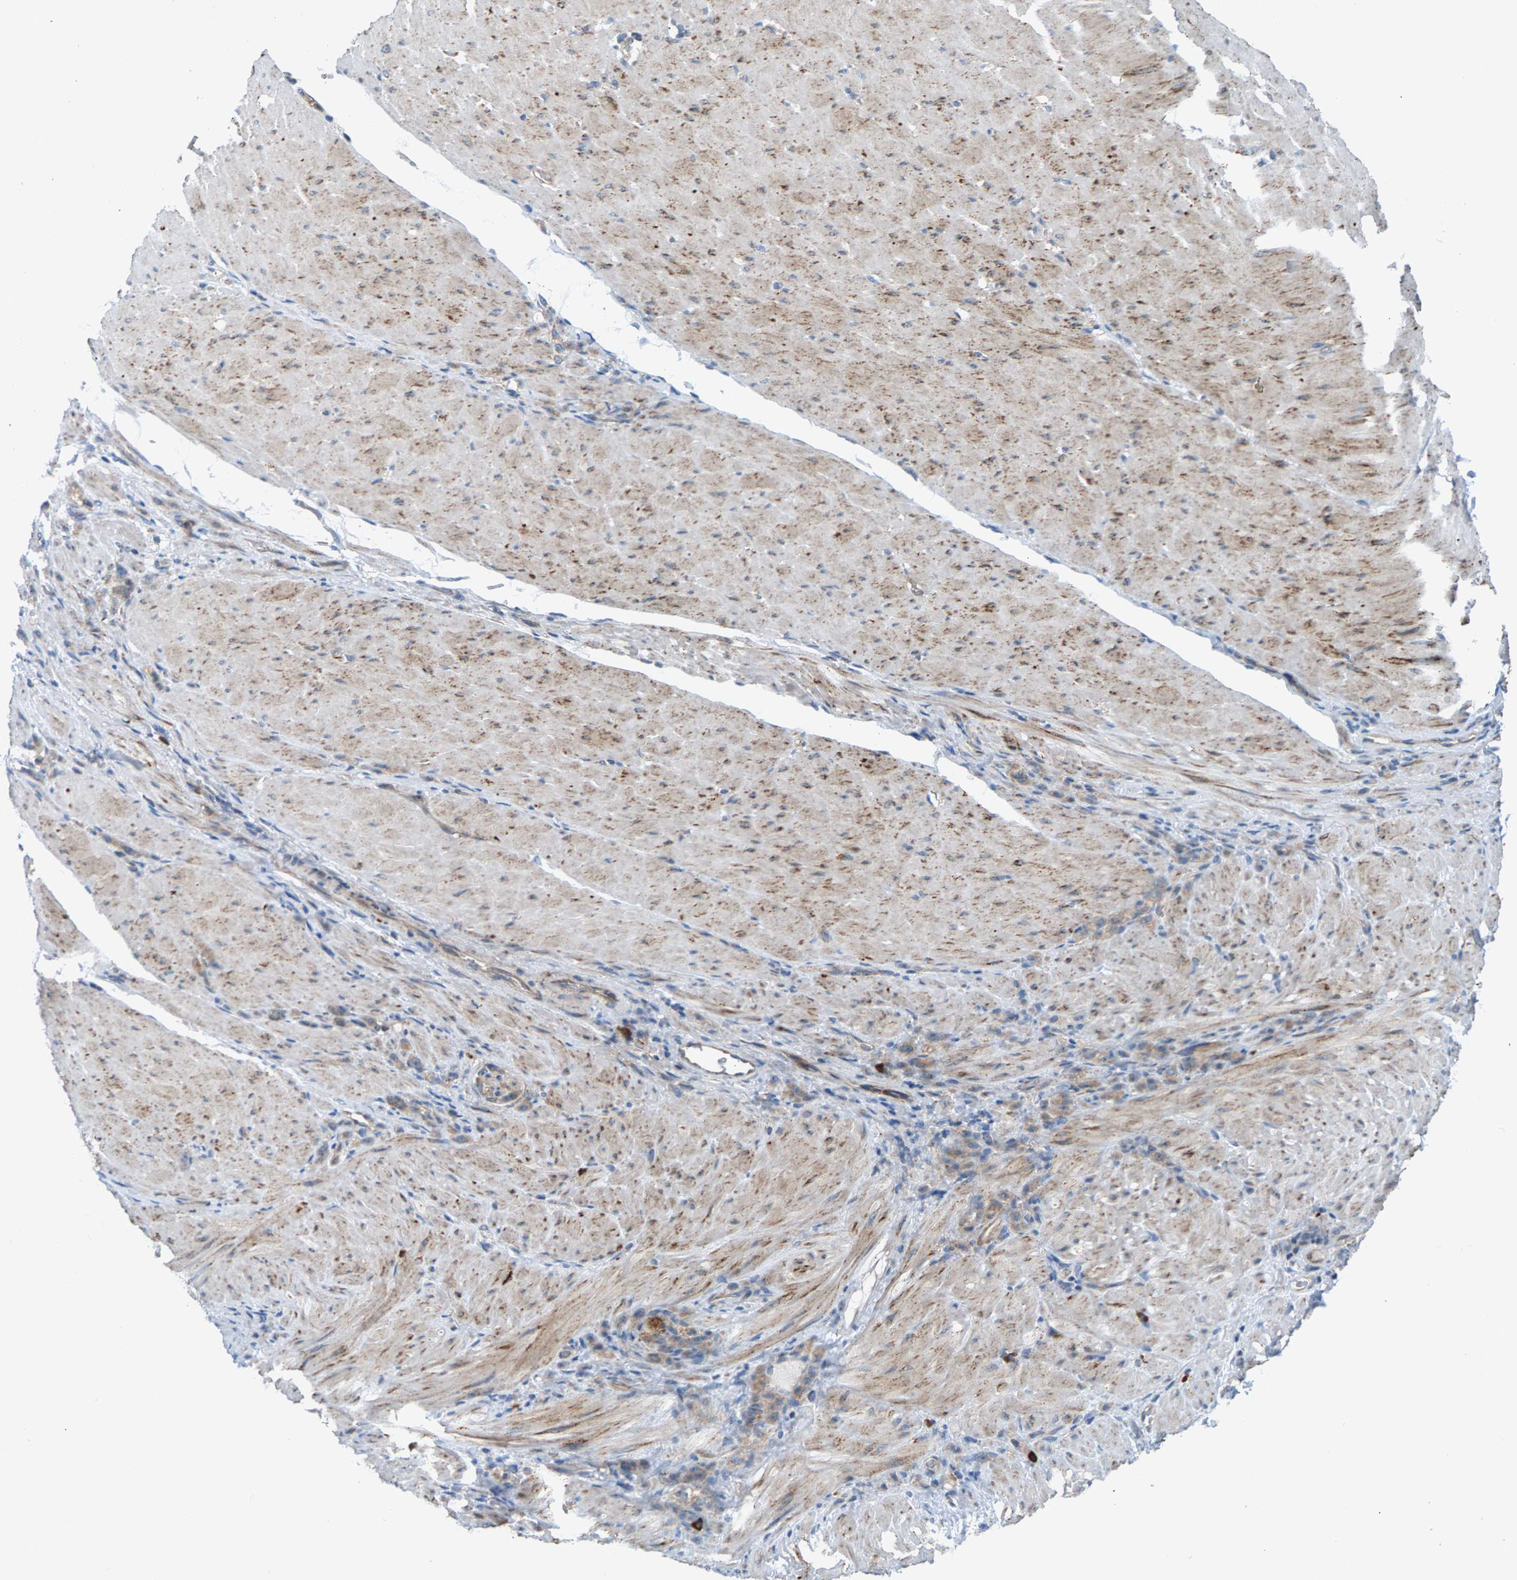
{"staining": {"intensity": "weak", "quantity": "25%-75%", "location": "cytoplasmic/membranous"}, "tissue": "stomach cancer", "cell_type": "Tumor cells", "image_type": "cancer", "snomed": [{"axis": "morphology", "description": "Normal tissue, NOS"}, {"axis": "morphology", "description": "Adenocarcinoma, NOS"}, {"axis": "topography", "description": "Stomach"}], "caption": "Human stomach cancer (adenocarcinoma) stained with a protein marker displays weak staining in tumor cells.", "gene": "PDCL", "patient": {"sex": "male", "age": 82}}